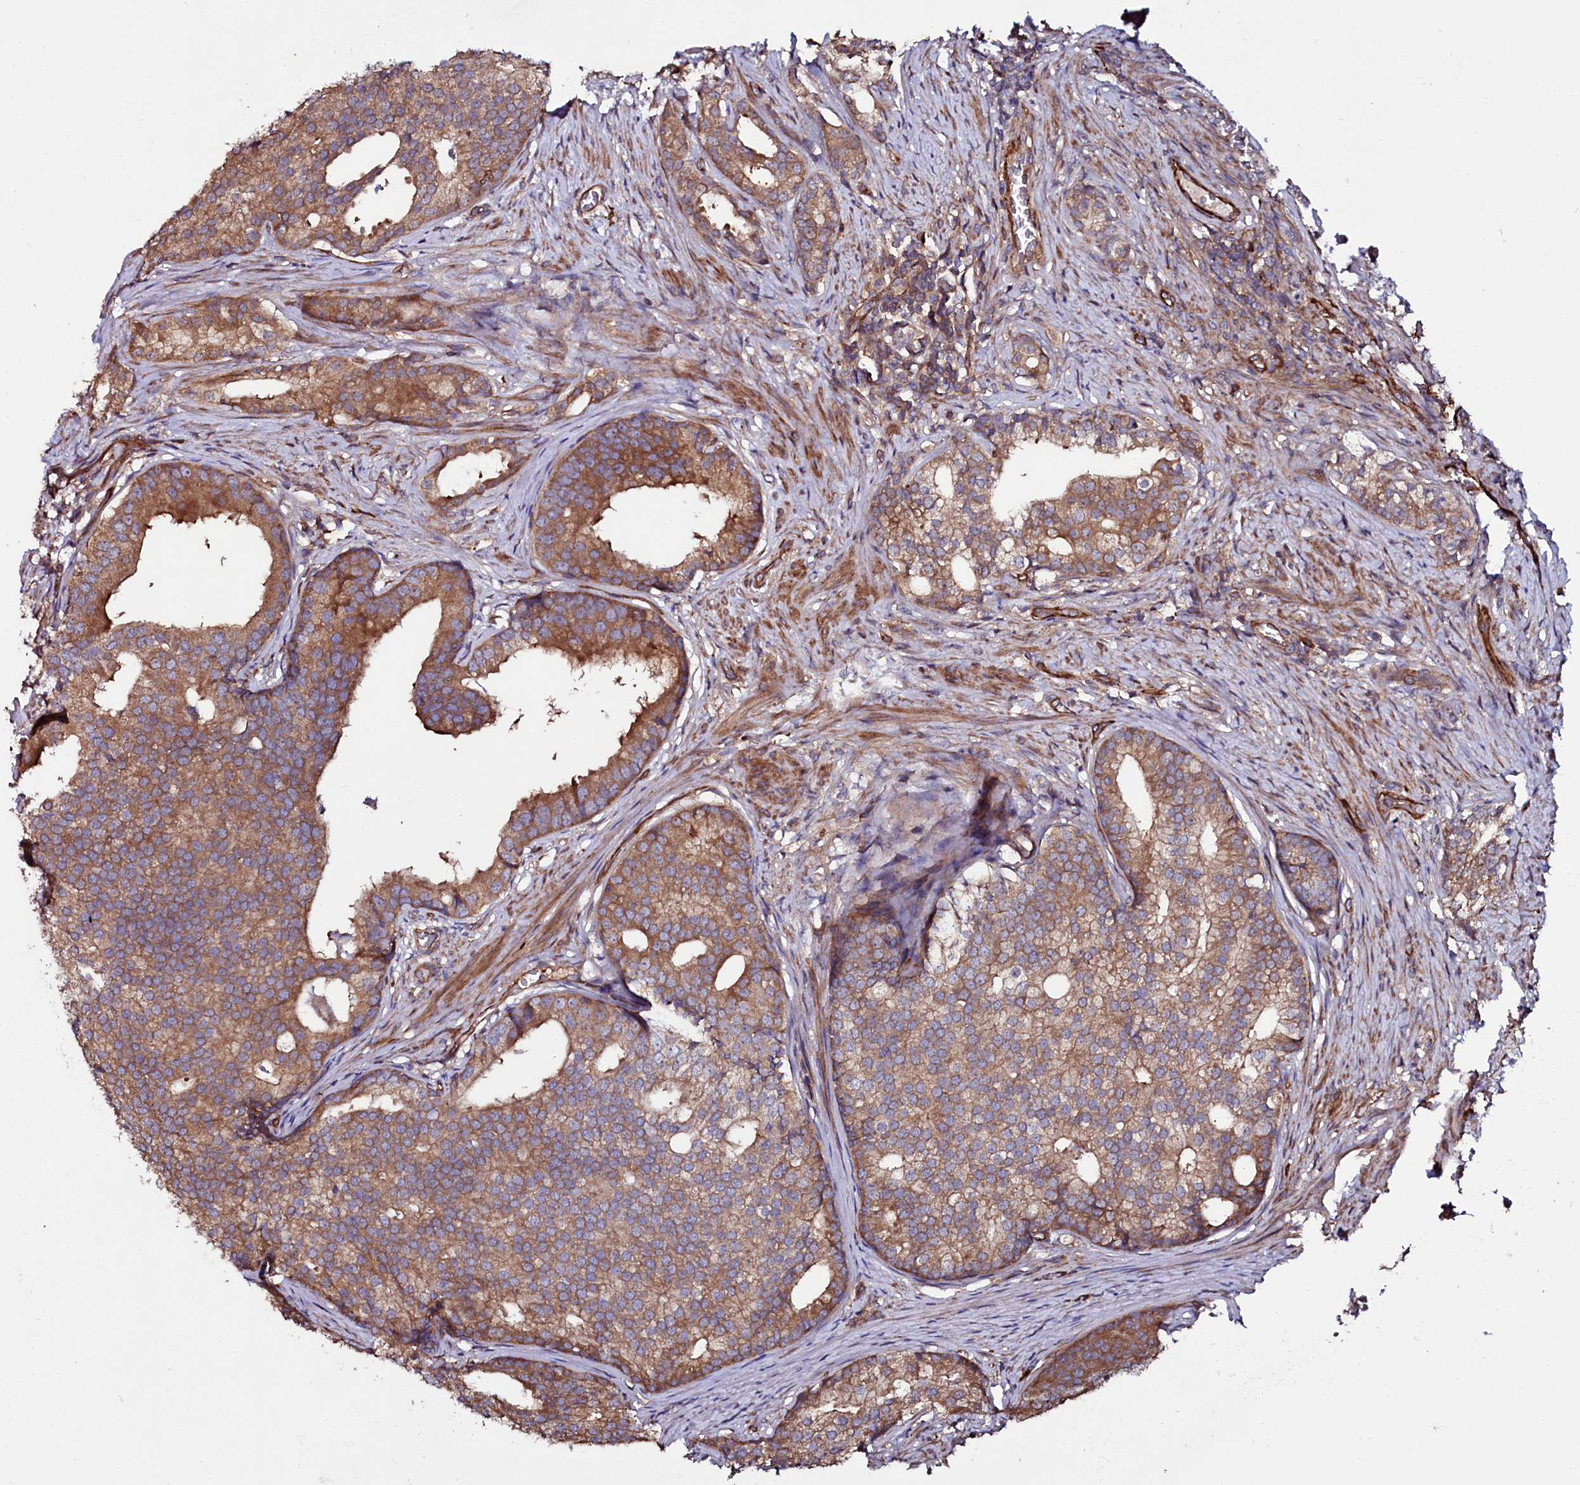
{"staining": {"intensity": "strong", "quantity": ">75%", "location": "cytoplasmic/membranous"}, "tissue": "prostate cancer", "cell_type": "Tumor cells", "image_type": "cancer", "snomed": [{"axis": "morphology", "description": "Adenocarcinoma, Low grade"}, {"axis": "topography", "description": "Prostate"}], "caption": "Human prostate low-grade adenocarcinoma stained with a protein marker displays strong staining in tumor cells.", "gene": "USPL1", "patient": {"sex": "male", "age": 71}}